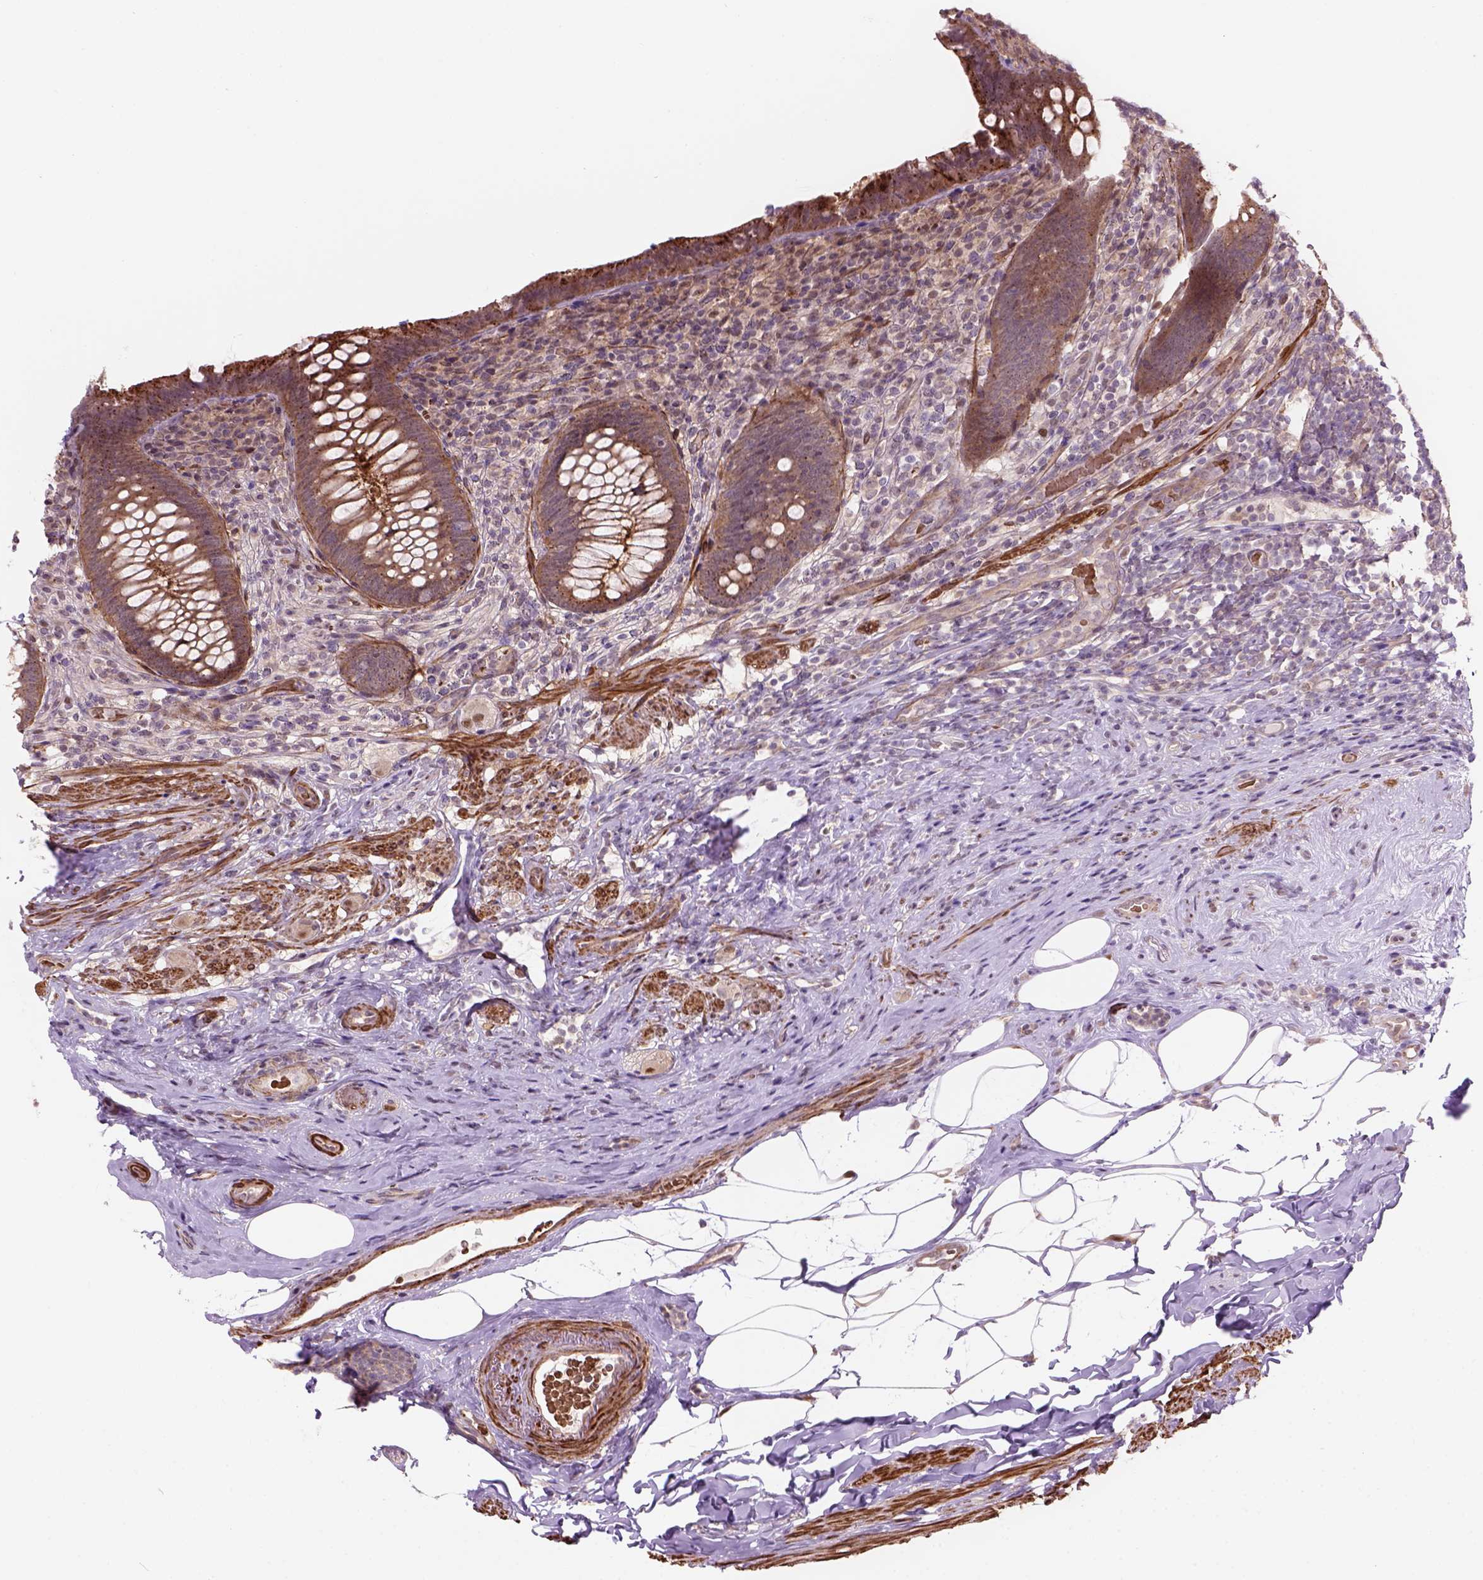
{"staining": {"intensity": "moderate", "quantity": "25%-75%", "location": "cytoplasmic/membranous"}, "tissue": "appendix", "cell_type": "Glandular cells", "image_type": "normal", "snomed": [{"axis": "morphology", "description": "Normal tissue, NOS"}, {"axis": "topography", "description": "Appendix"}], "caption": "Immunohistochemical staining of unremarkable human appendix shows moderate cytoplasmic/membranous protein expression in approximately 25%-75% of glandular cells. The protein is stained brown, and the nuclei are stained in blue (DAB IHC with brightfield microscopy, high magnification).", "gene": "PSMD11", "patient": {"sex": "male", "age": 47}}